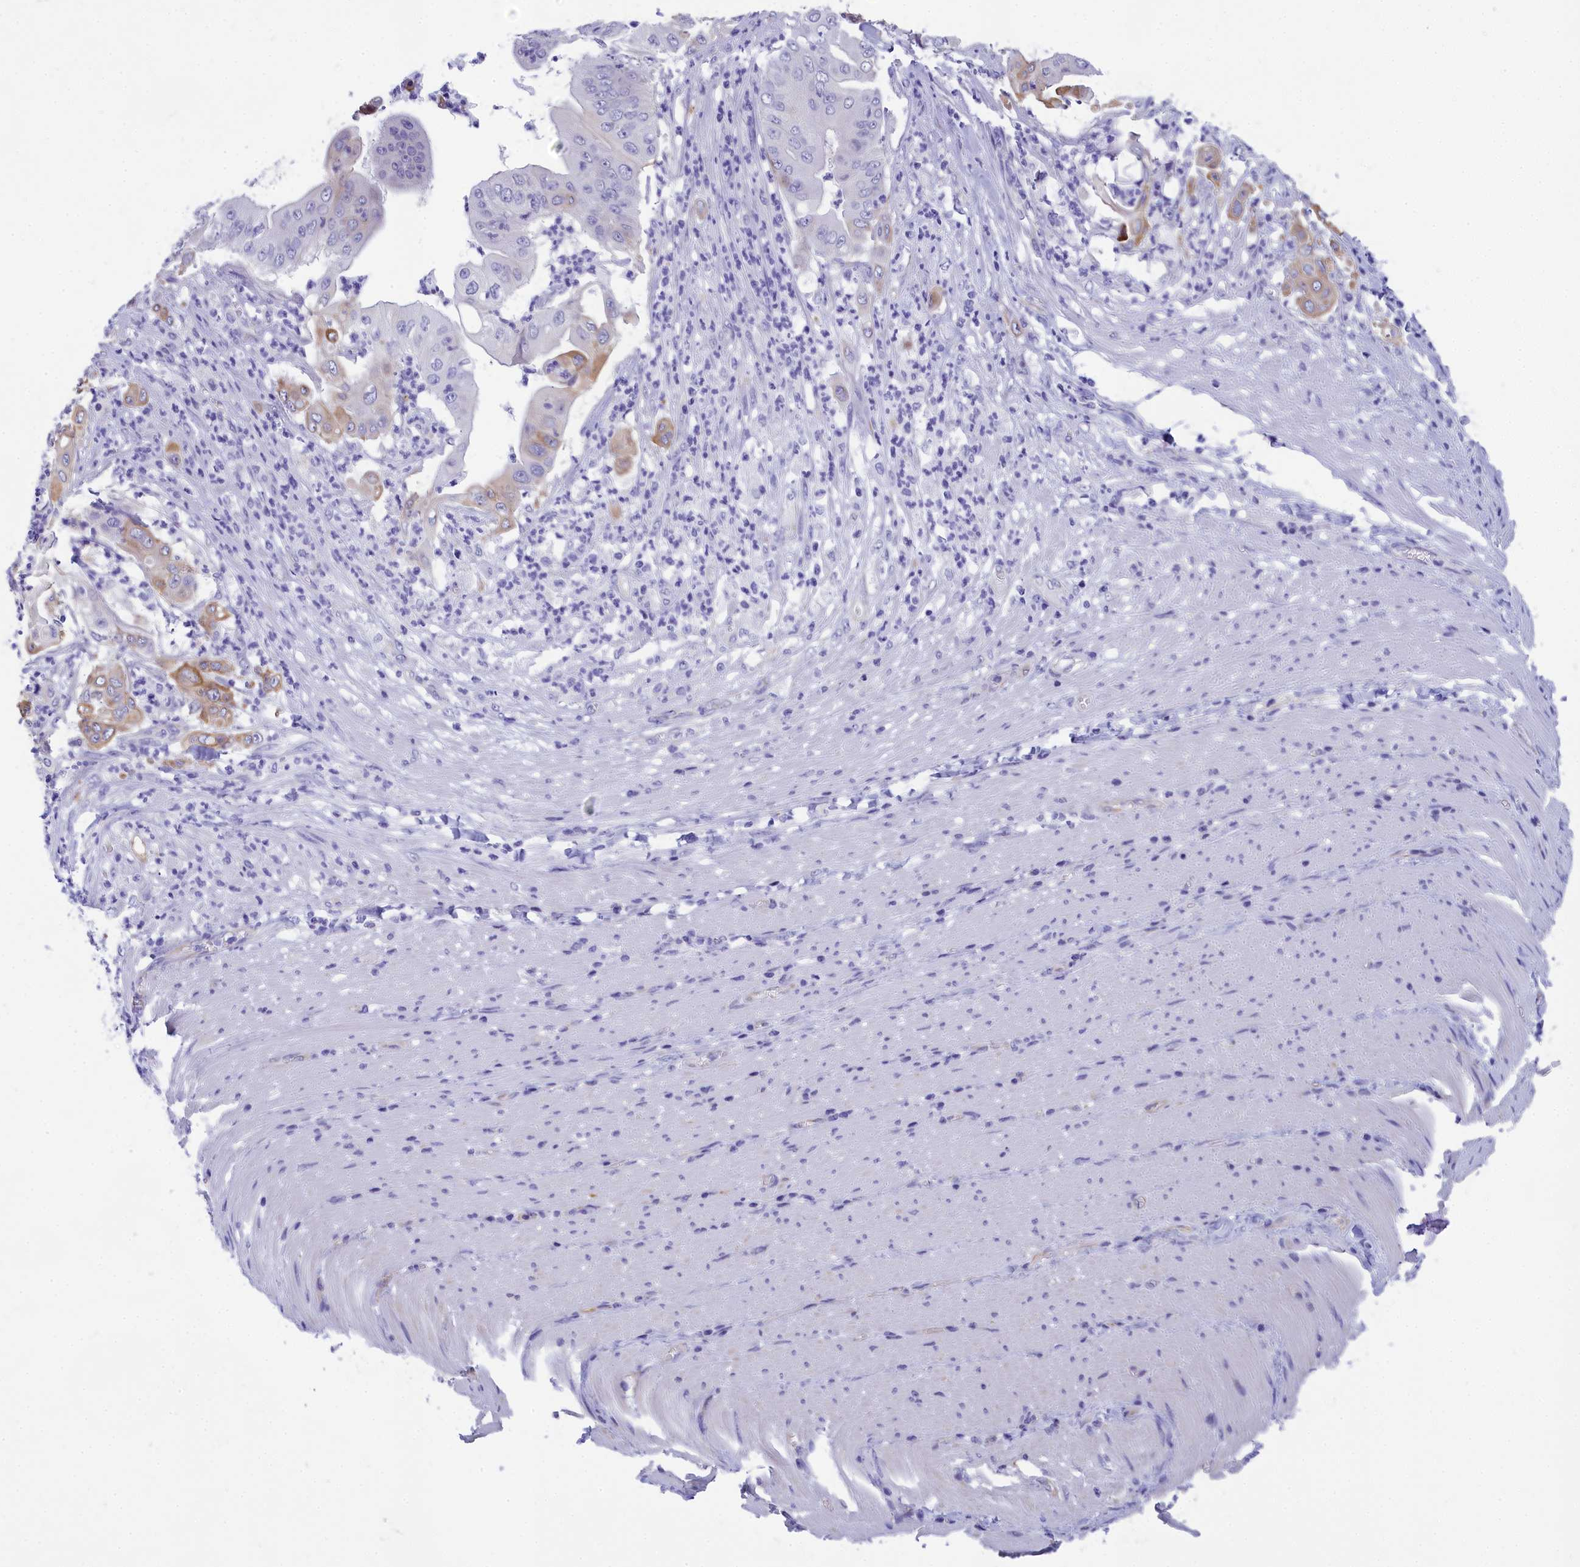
{"staining": {"intensity": "moderate", "quantity": "<25%", "location": "cytoplasmic/membranous"}, "tissue": "pancreatic cancer", "cell_type": "Tumor cells", "image_type": "cancer", "snomed": [{"axis": "morphology", "description": "Adenocarcinoma, NOS"}, {"axis": "topography", "description": "Pancreas"}], "caption": "Protein staining by immunohistochemistry shows moderate cytoplasmic/membranous staining in about <25% of tumor cells in pancreatic adenocarcinoma.", "gene": "TACSTD2", "patient": {"sex": "female", "age": 77}}